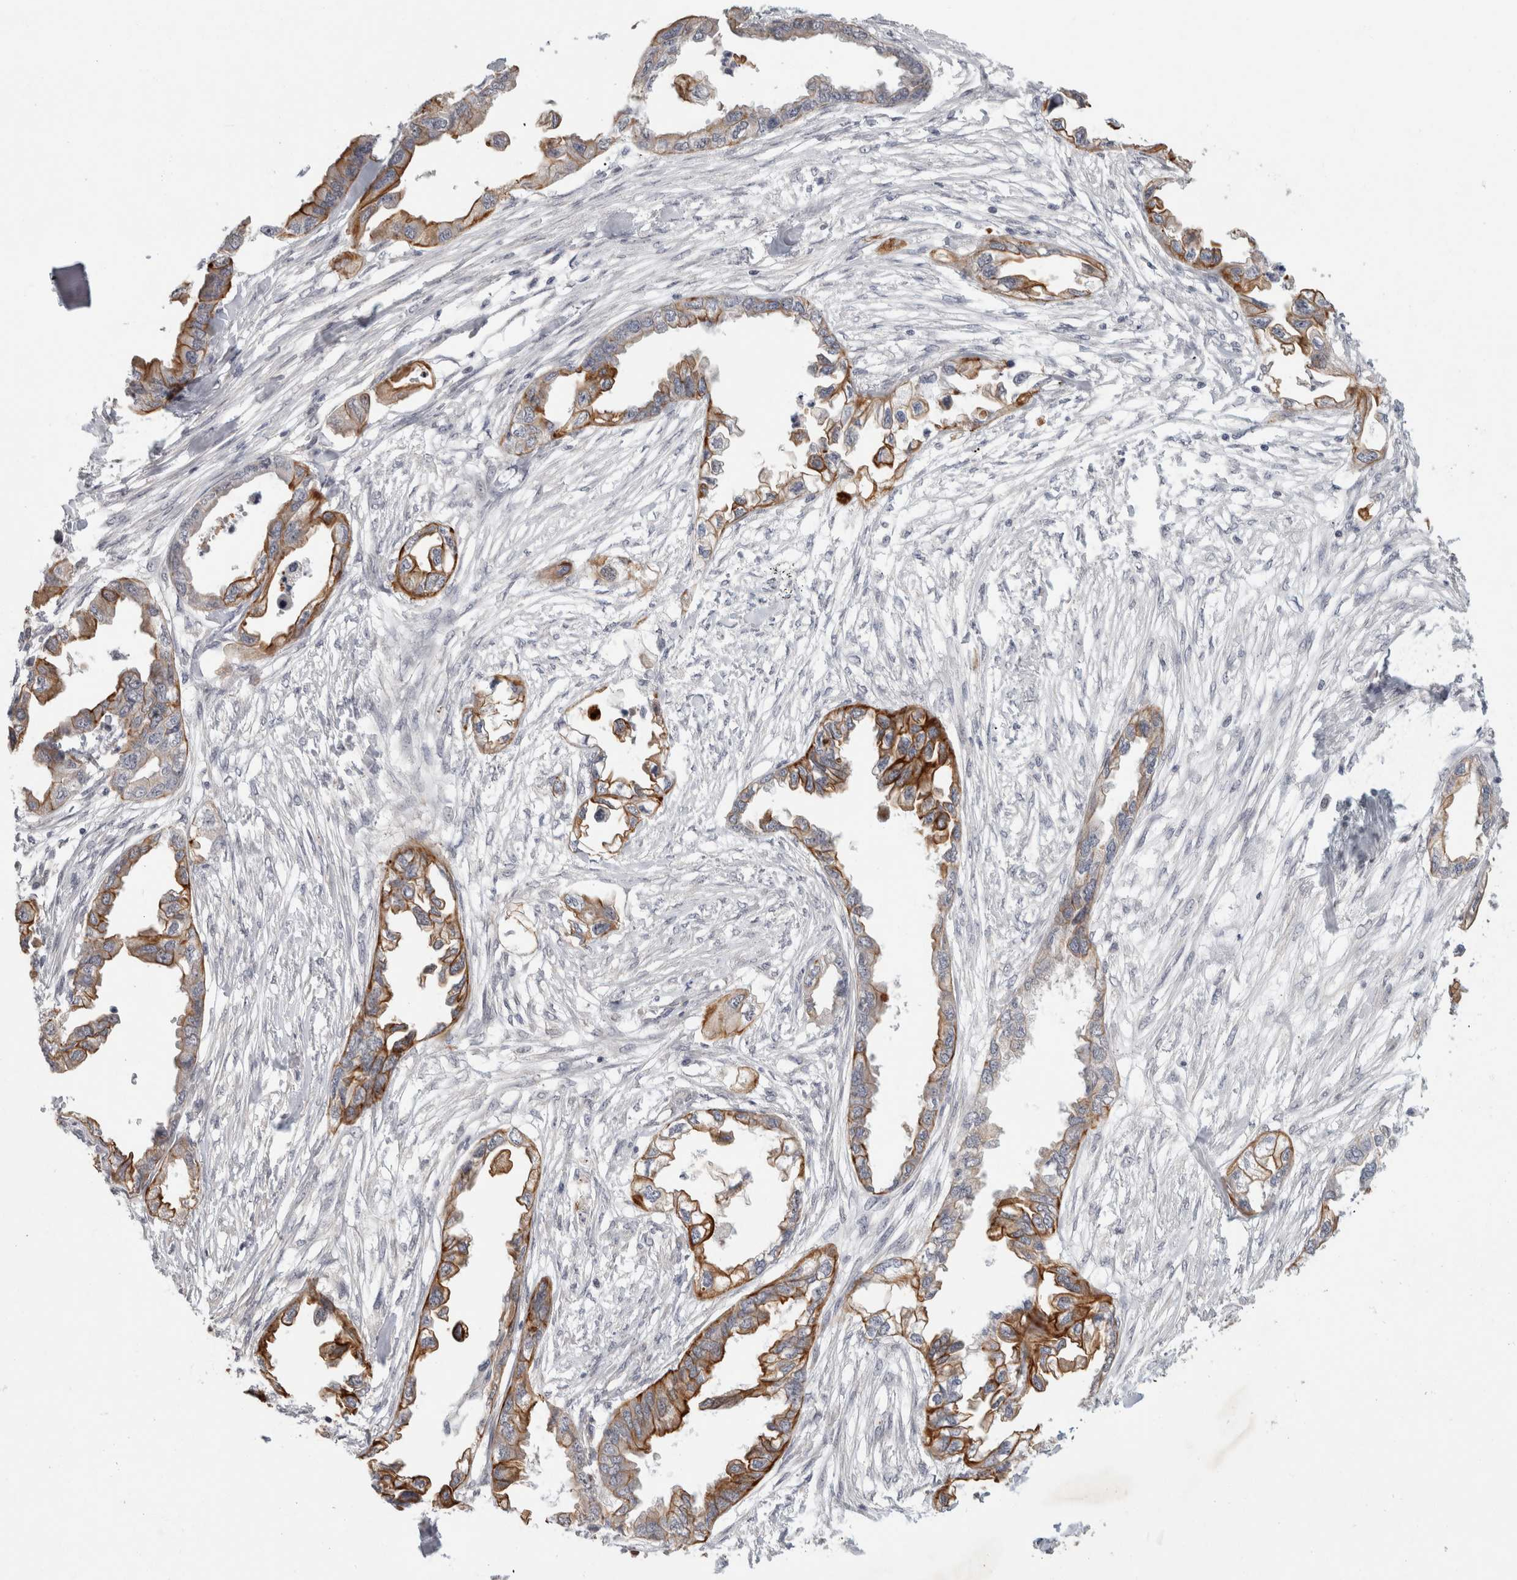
{"staining": {"intensity": "moderate", "quantity": "25%-75%", "location": "cytoplasmic/membranous"}, "tissue": "endometrial cancer", "cell_type": "Tumor cells", "image_type": "cancer", "snomed": [{"axis": "morphology", "description": "Adenocarcinoma, NOS"}, {"axis": "morphology", "description": "Adenocarcinoma, metastatic, NOS"}, {"axis": "topography", "description": "Adipose tissue"}, {"axis": "topography", "description": "Endometrium"}], "caption": "Moderate cytoplasmic/membranous staining is identified in about 25%-75% of tumor cells in adenocarcinoma (endometrial).", "gene": "CRISPLD1", "patient": {"sex": "female", "age": 67}}